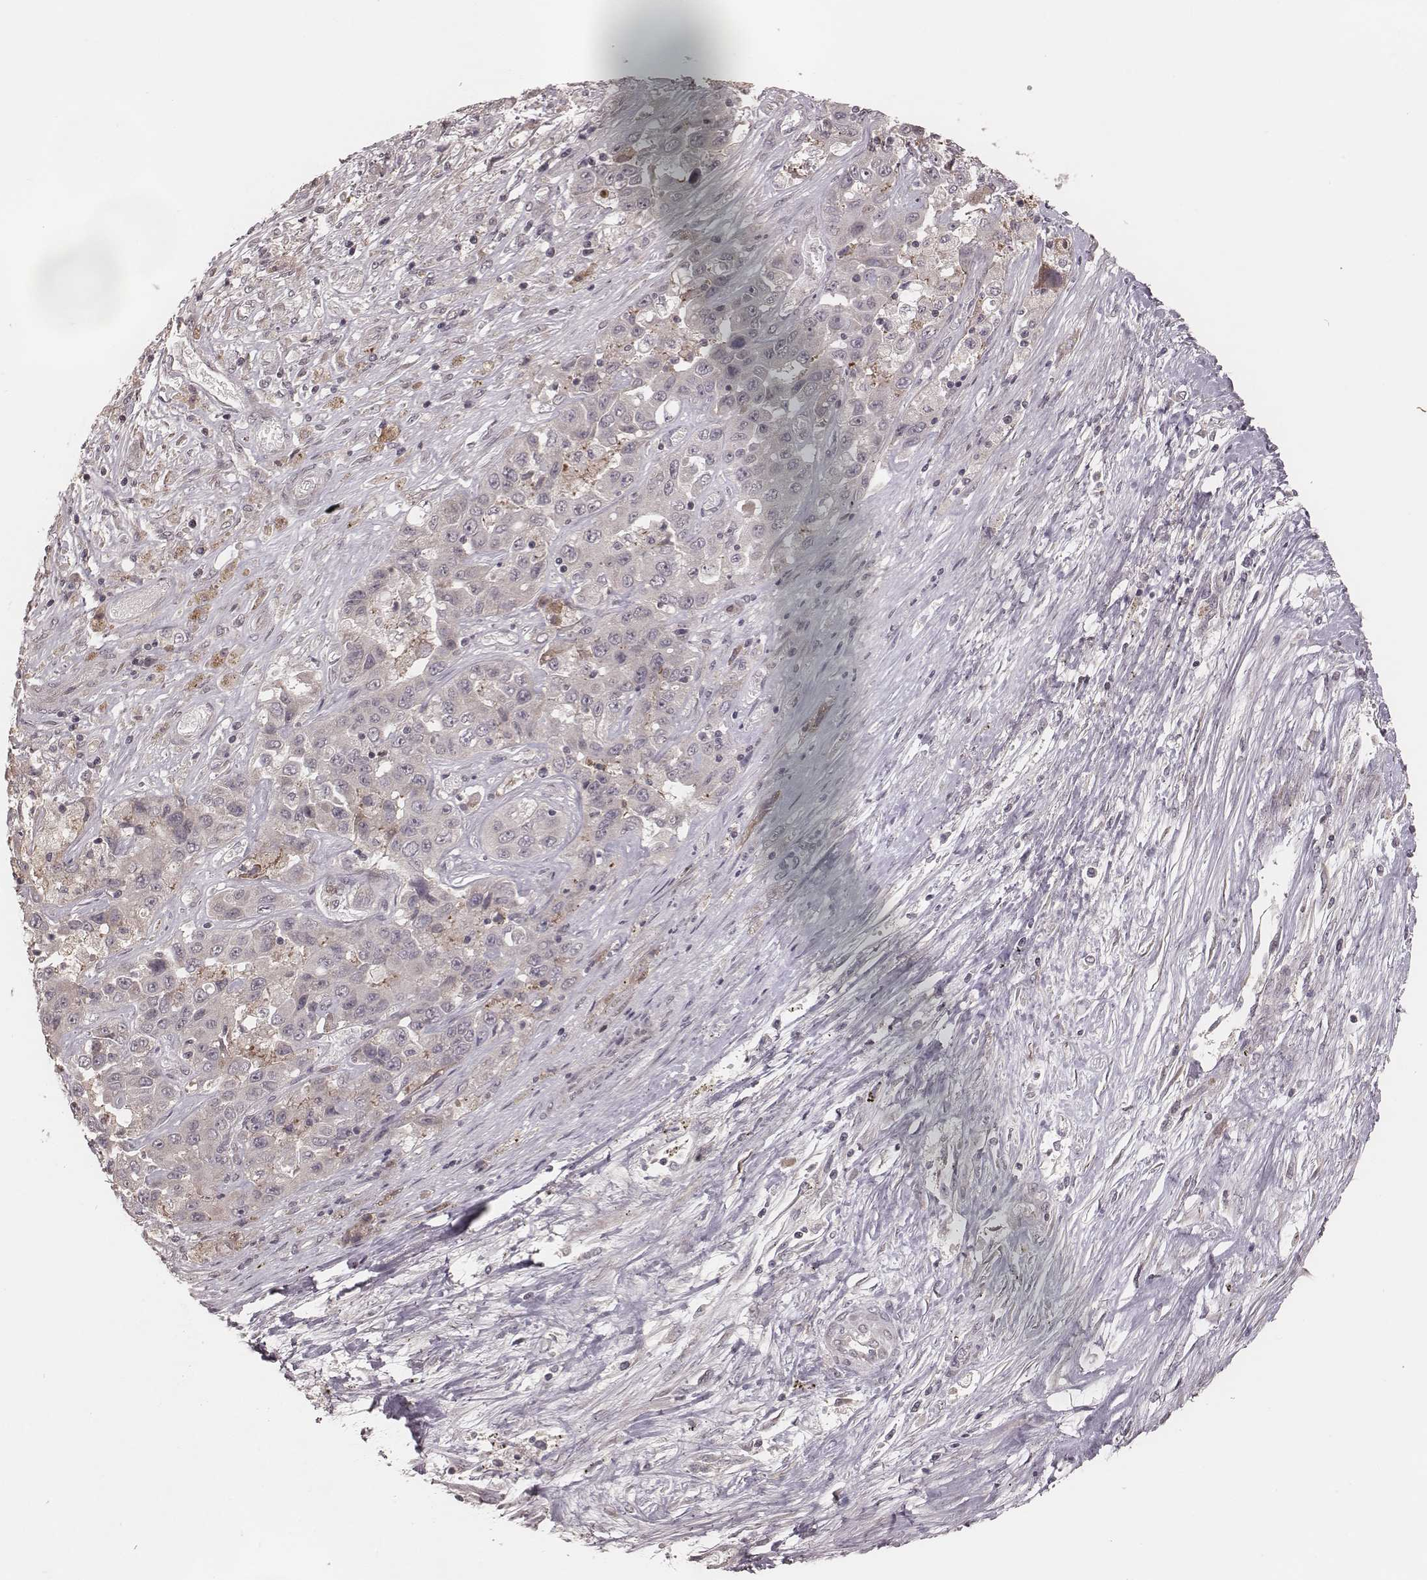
{"staining": {"intensity": "negative", "quantity": "none", "location": "none"}, "tissue": "liver cancer", "cell_type": "Tumor cells", "image_type": "cancer", "snomed": [{"axis": "morphology", "description": "Cholangiocarcinoma"}, {"axis": "topography", "description": "Liver"}], "caption": "Tumor cells show no significant positivity in liver cholangiocarcinoma. (Stains: DAB (3,3'-diaminobenzidine) immunohistochemistry (IHC) with hematoxylin counter stain, Microscopy: brightfield microscopy at high magnification).", "gene": "IL5", "patient": {"sex": "female", "age": 52}}